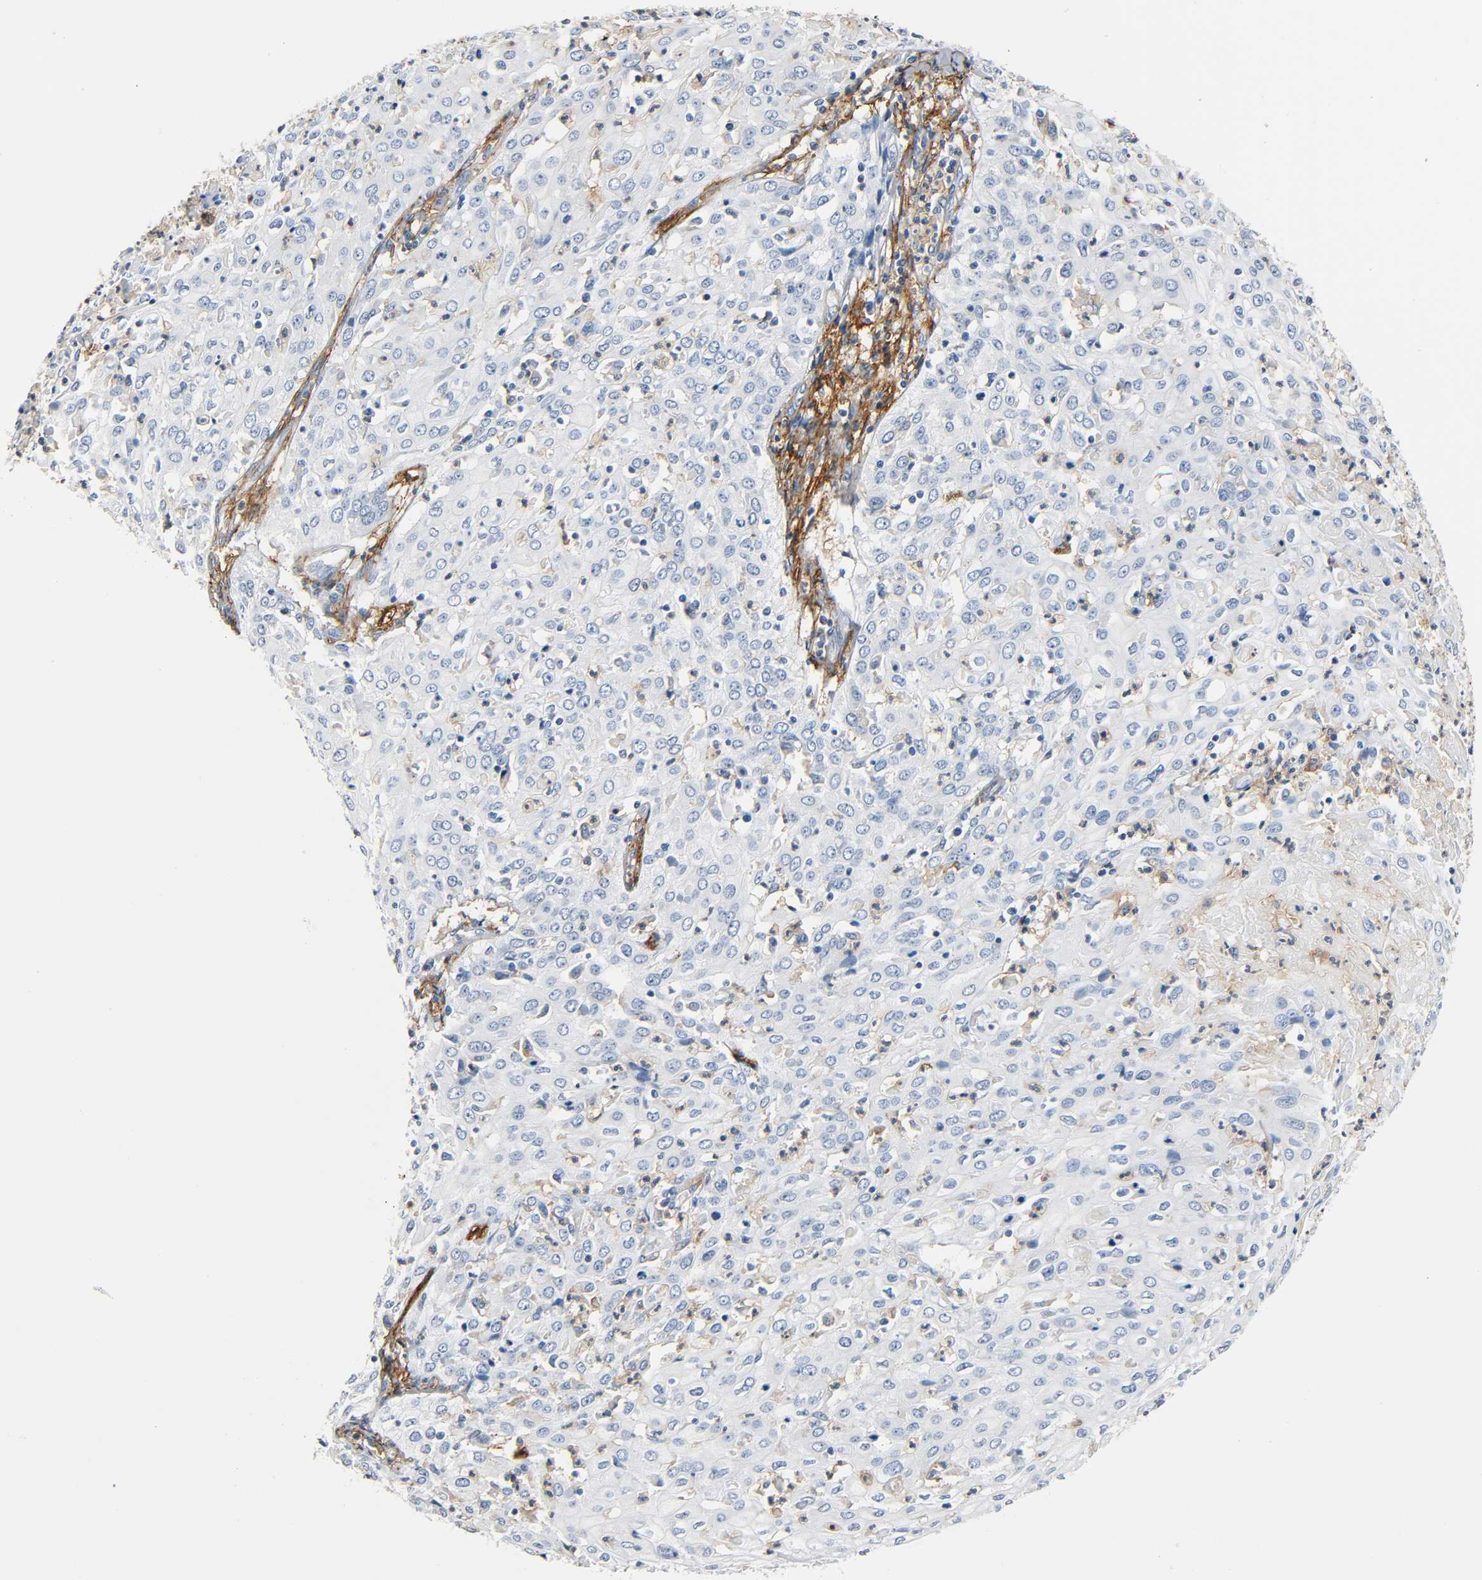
{"staining": {"intensity": "negative", "quantity": "none", "location": "none"}, "tissue": "cervical cancer", "cell_type": "Tumor cells", "image_type": "cancer", "snomed": [{"axis": "morphology", "description": "Squamous cell carcinoma, NOS"}, {"axis": "topography", "description": "Cervix"}], "caption": "Micrograph shows no significant protein expression in tumor cells of squamous cell carcinoma (cervical).", "gene": "ANPEP", "patient": {"sex": "female", "age": 39}}